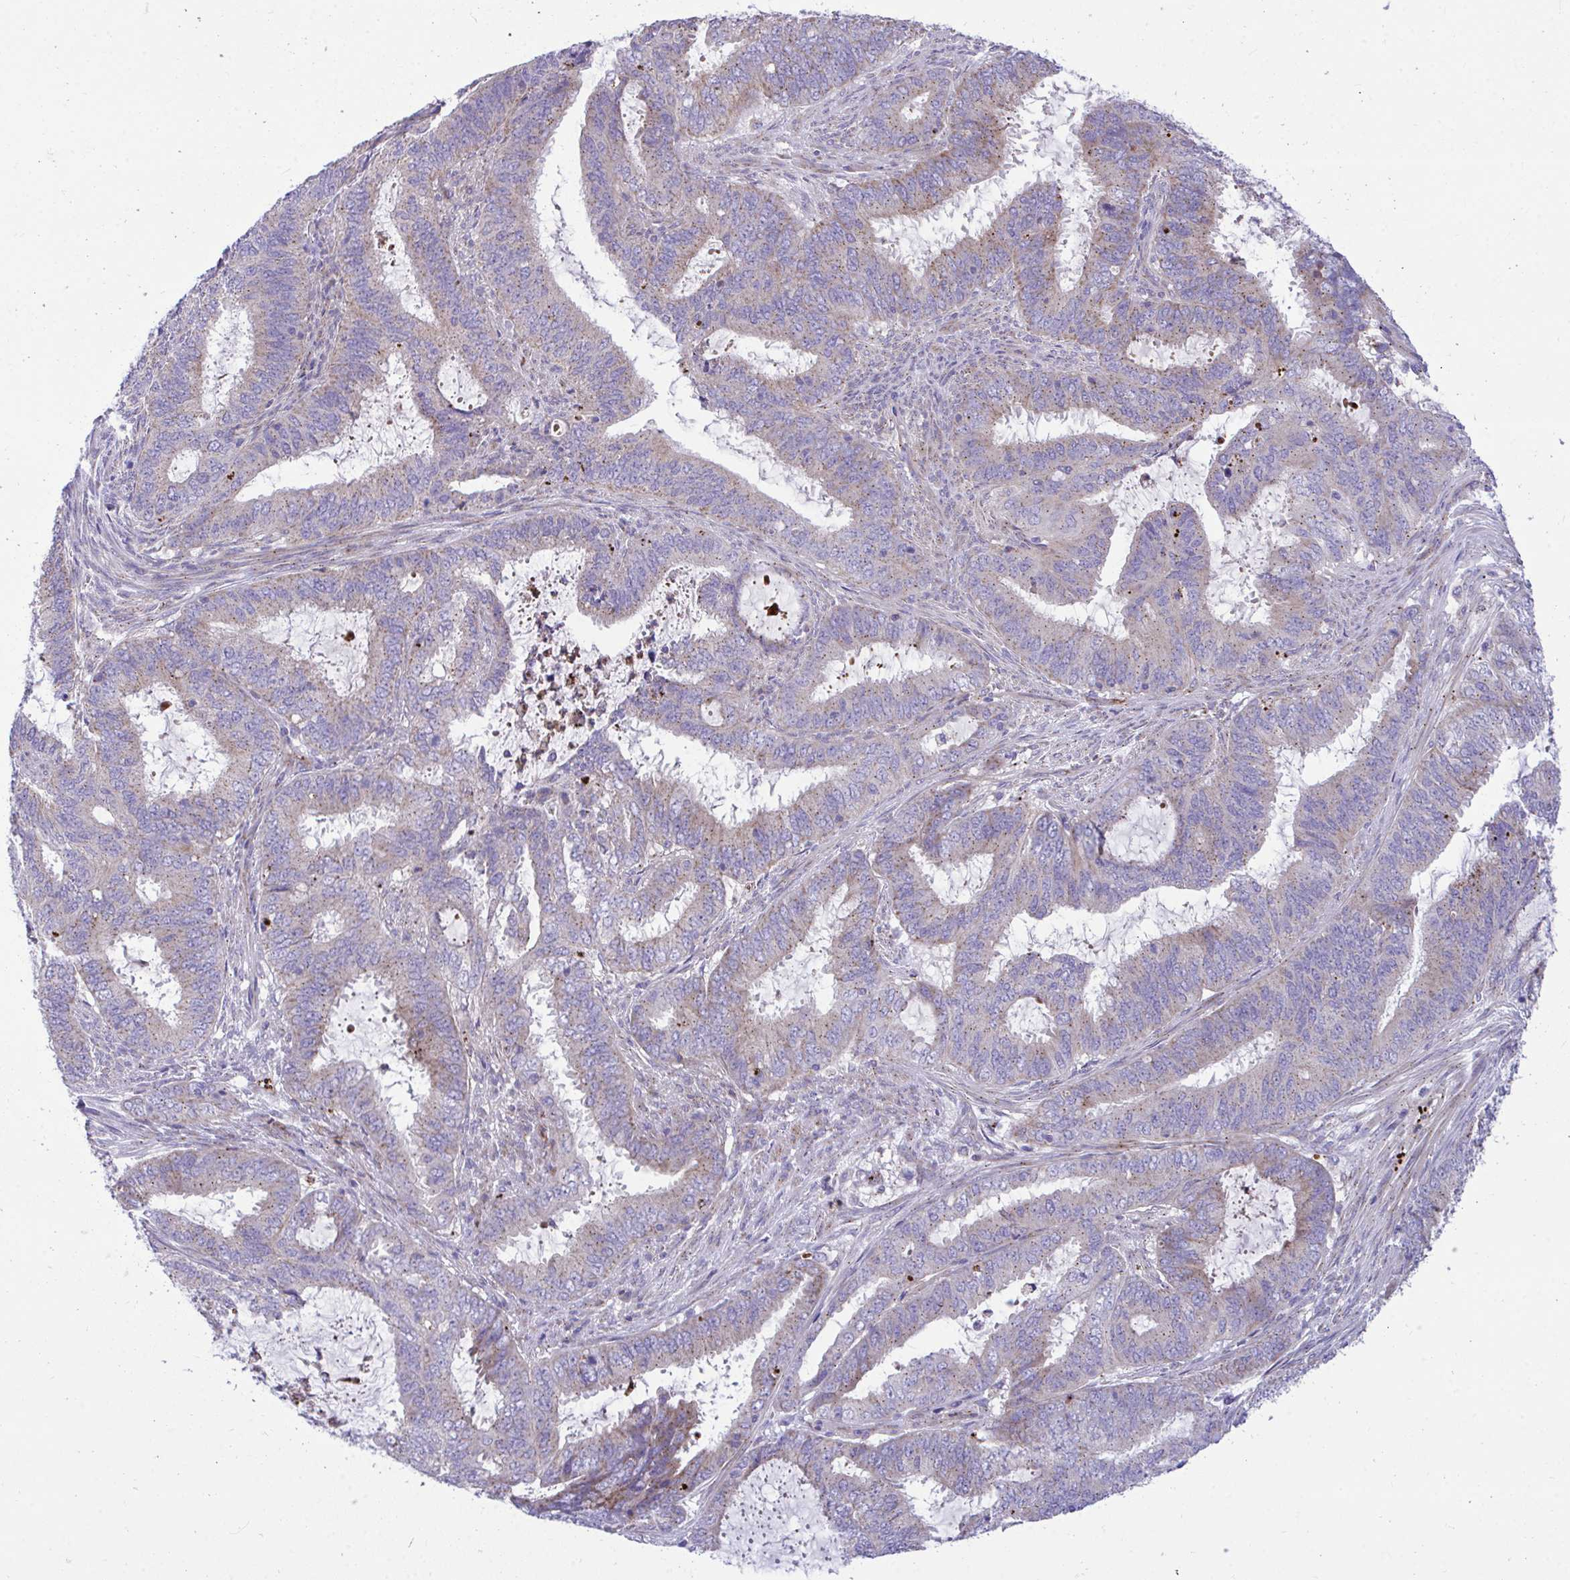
{"staining": {"intensity": "weak", "quantity": "25%-75%", "location": "cytoplasmic/membranous"}, "tissue": "endometrial cancer", "cell_type": "Tumor cells", "image_type": "cancer", "snomed": [{"axis": "morphology", "description": "Adenocarcinoma, NOS"}, {"axis": "topography", "description": "Endometrium"}], "caption": "Protein expression analysis of adenocarcinoma (endometrial) shows weak cytoplasmic/membranous staining in about 25%-75% of tumor cells. (DAB = brown stain, brightfield microscopy at high magnification).", "gene": "MRPS16", "patient": {"sex": "female", "age": 51}}